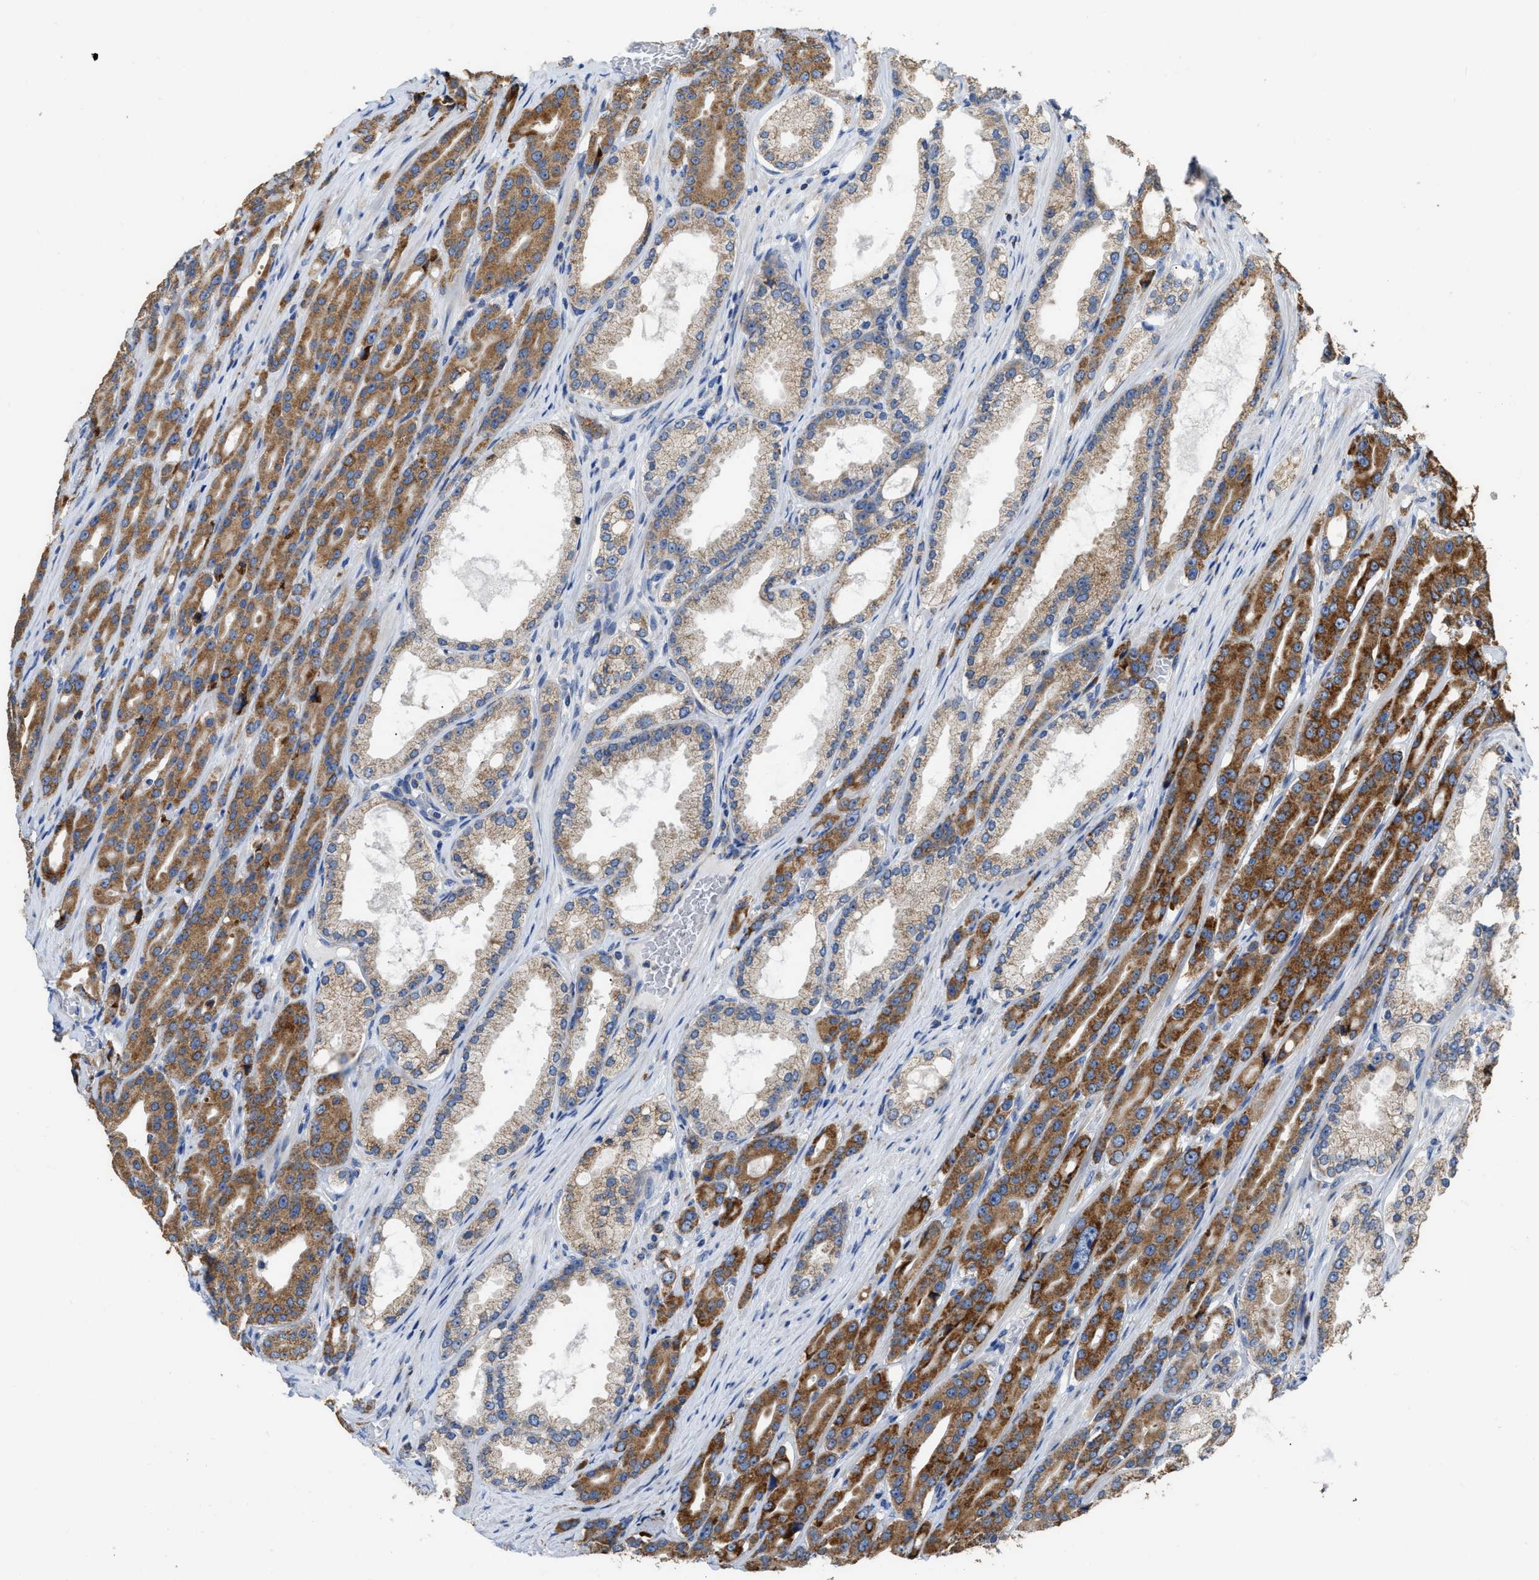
{"staining": {"intensity": "moderate", "quantity": ">75%", "location": "cytoplasmic/membranous"}, "tissue": "prostate cancer", "cell_type": "Tumor cells", "image_type": "cancer", "snomed": [{"axis": "morphology", "description": "Adenocarcinoma, High grade"}, {"axis": "topography", "description": "Prostate"}], "caption": "Immunohistochemical staining of prostate high-grade adenocarcinoma displays moderate cytoplasmic/membranous protein staining in approximately >75% of tumor cells. The staining was performed using DAB, with brown indicating positive protein expression. Nuclei are stained blue with hematoxylin.", "gene": "AK2", "patient": {"sex": "male", "age": 71}}